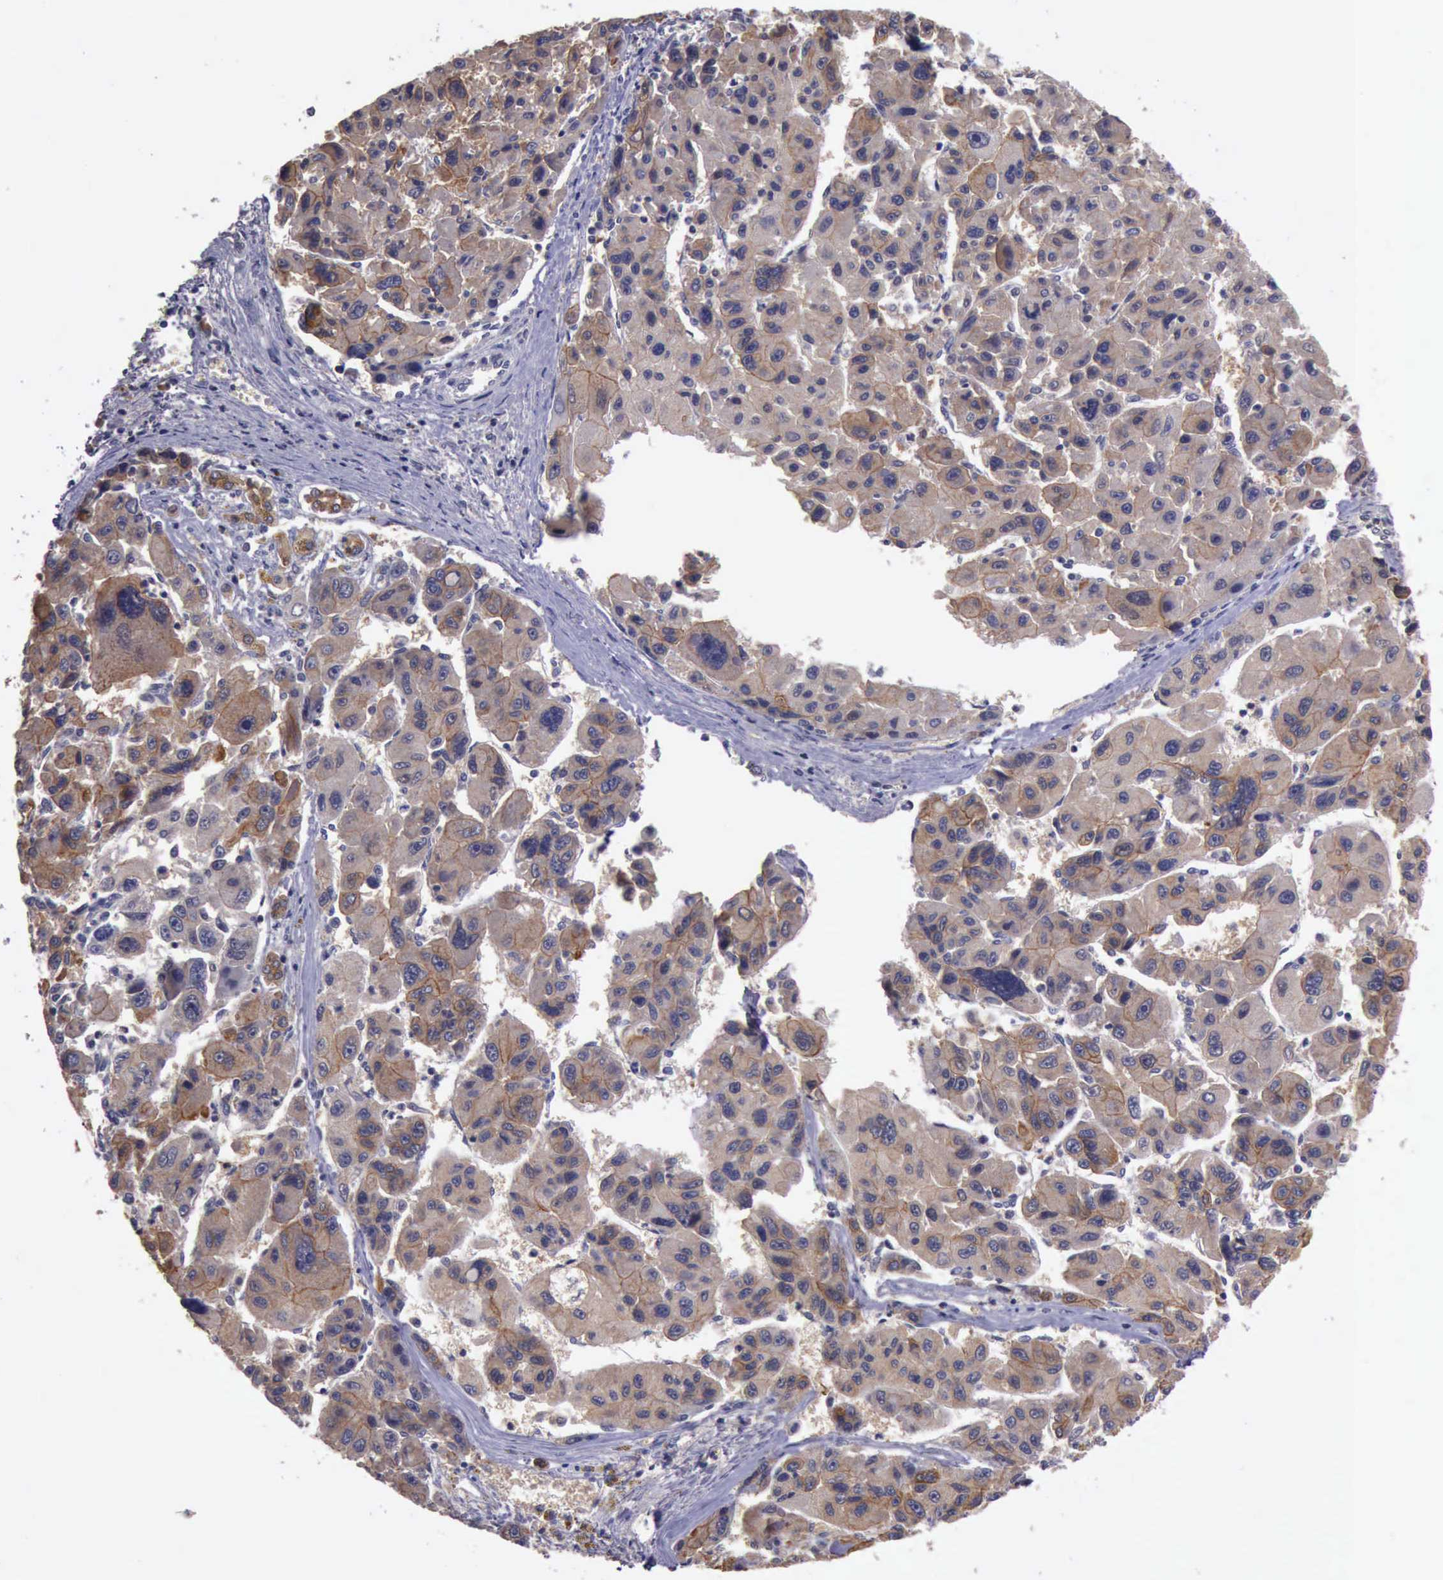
{"staining": {"intensity": "weak", "quantity": "<25%", "location": "cytoplasmic/membranous"}, "tissue": "liver cancer", "cell_type": "Tumor cells", "image_type": "cancer", "snomed": [{"axis": "morphology", "description": "Carcinoma, Hepatocellular, NOS"}, {"axis": "topography", "description": "Liver"}], "caption": "Liver cancer (hepatocellular carcinoma) was stained to show a protein in brown. There is no significant expression in tumor cells. (Immunohistochemistry (ihc), brightfield microscopy, high magnification).", "gene": "RAB39B", "patient": {"sex": "male", "age": 64}}